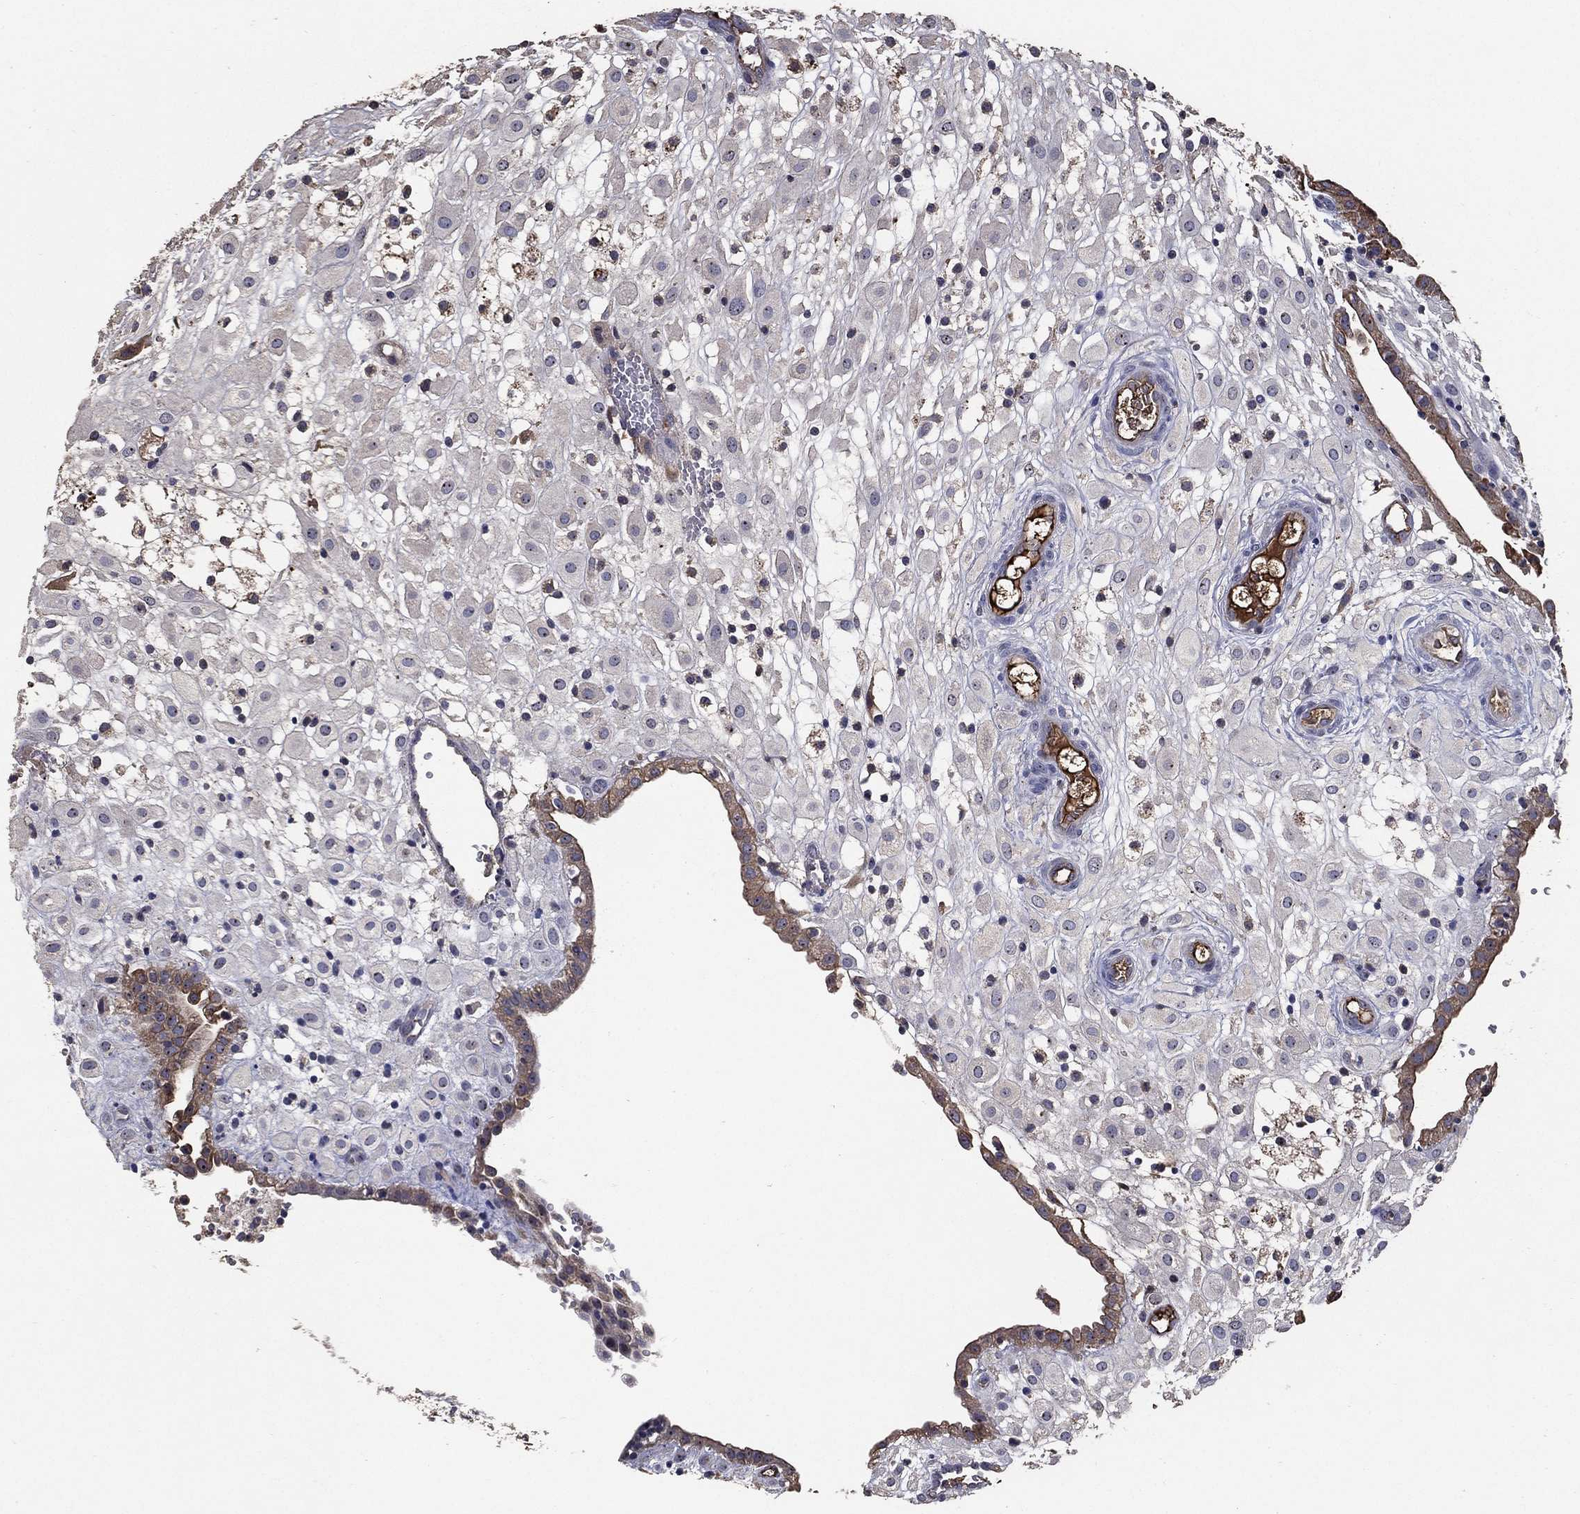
{"staining": {"intensity": "negative", "quantity": "none", "location": "none"}, "tissue": "placenta", "cell_type": "Decidual cells", "image_type": "normal", "snomed": [{"axis": "morphology", "description": "Normal tissue, NOS"}, {"axis": "topography", "description": "Placenta"}], "caption": "DAB immunohistochemical staining of unremarkable human placenta shows no significant staining in decidual cells. Brightfield microscopy of IHC stained with DAB (brown) and hematoxylin (blue), captured at high magnification.", "gene": "EFNA1", "patient": {"sex": "female", "age": 24}}